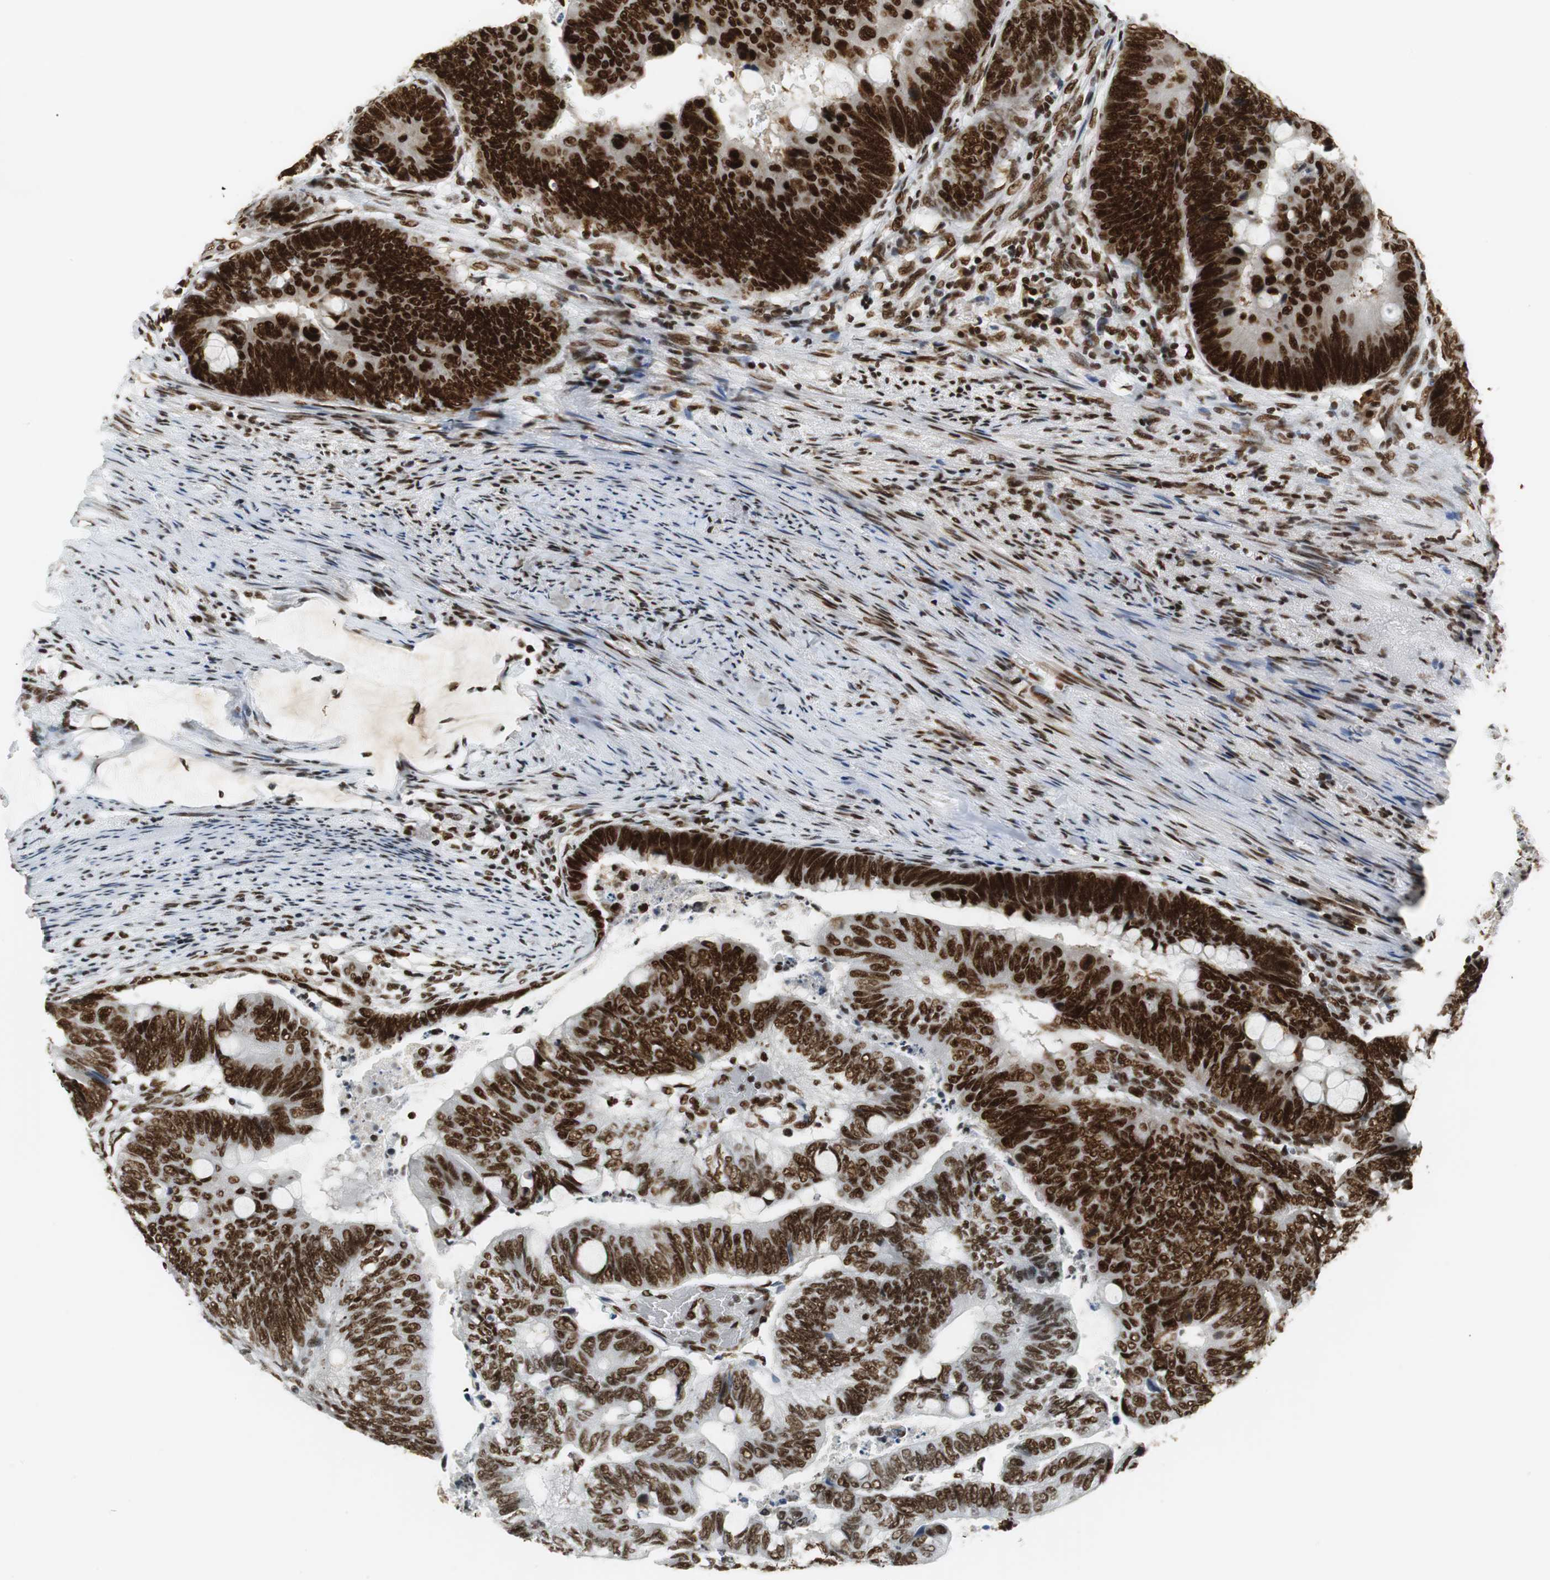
{"staining": {"intensity": "strong", "quantity": ">75%", "location": "nuclear"}, "tissue": "colorectal cancer", "cell_type": "Tumor cells", "image_type": "cancer", "snomed": [{"axis": "morphology", "description": "Normal tissue, NOS"}, {"axis": "morphology", "description": "Adenocarcinoma, NOS"}, {"axis": "topography", "description": "Rectum"}, {"axis": "topography", "description": "Peripheral nerve tissue"}], "caption": "The image demonstrates staining of colorectal adenocarcinoma, revealing strong nuclear protein expression (brown color) within tumor cells.", "gene": "PRKDC", "patient": {"sex": "male", "age": 92}}